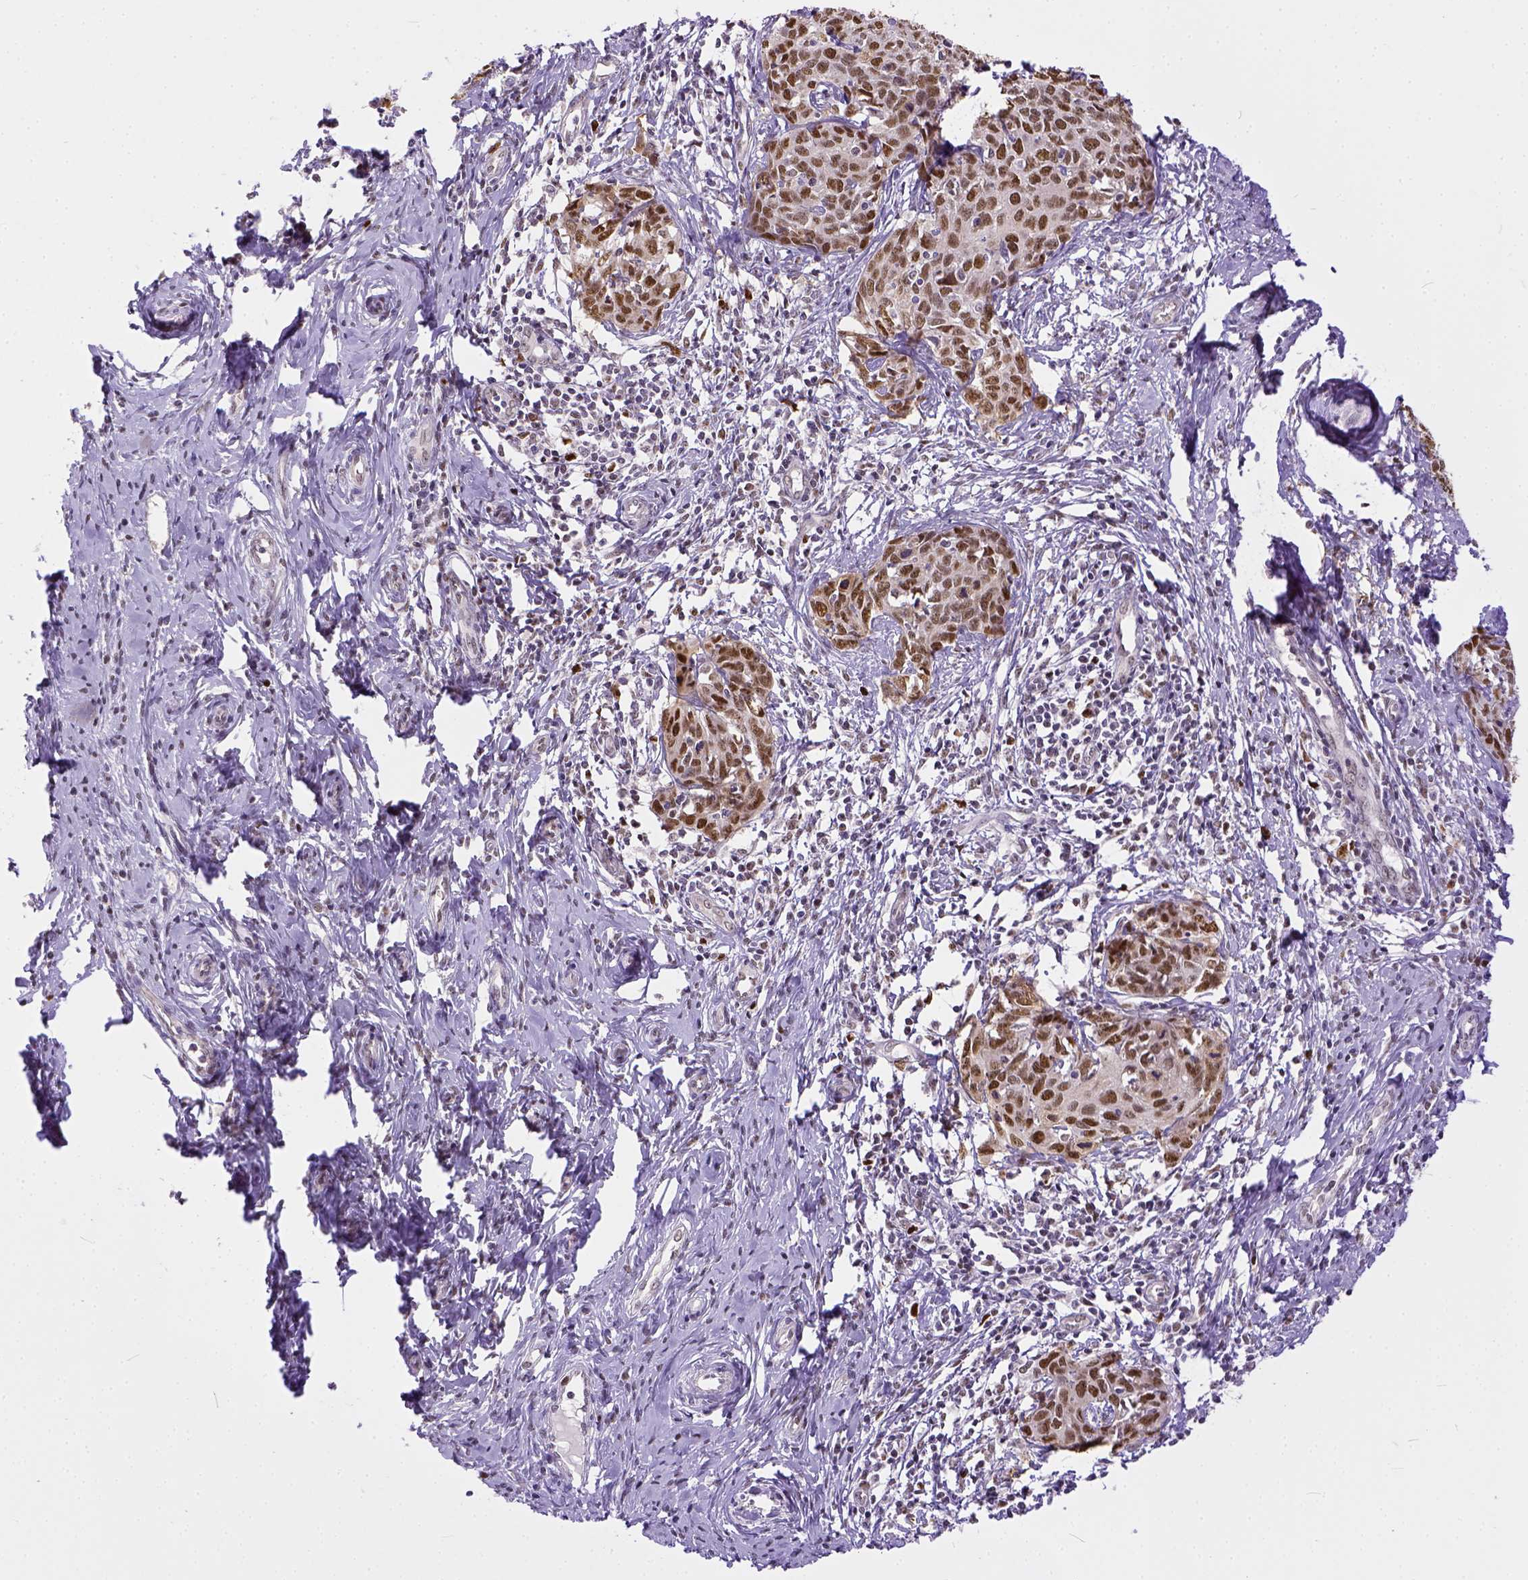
{"staining": {"intensity": "moderate", "quantity": ">75%", "location": "nuclear"}, "tissue": "cervical cancer", "cell_type": "Tumor cells", "image_type": "cancer", "snomed": [{"axis": "morphology", "description": "Squamous cell carcinoma, NOS"}, {"axis": "topography", "description": "Cervix"}], "caption": "This micrograph reveals immunohistochemistry staining of human cervical cancer (squamous cell carcinoma), with medium moderate nuclear staining in approximately >75% of tumor cells.", "gene": "ERCC1", "patient": {"sex": "female", "age": 62}}